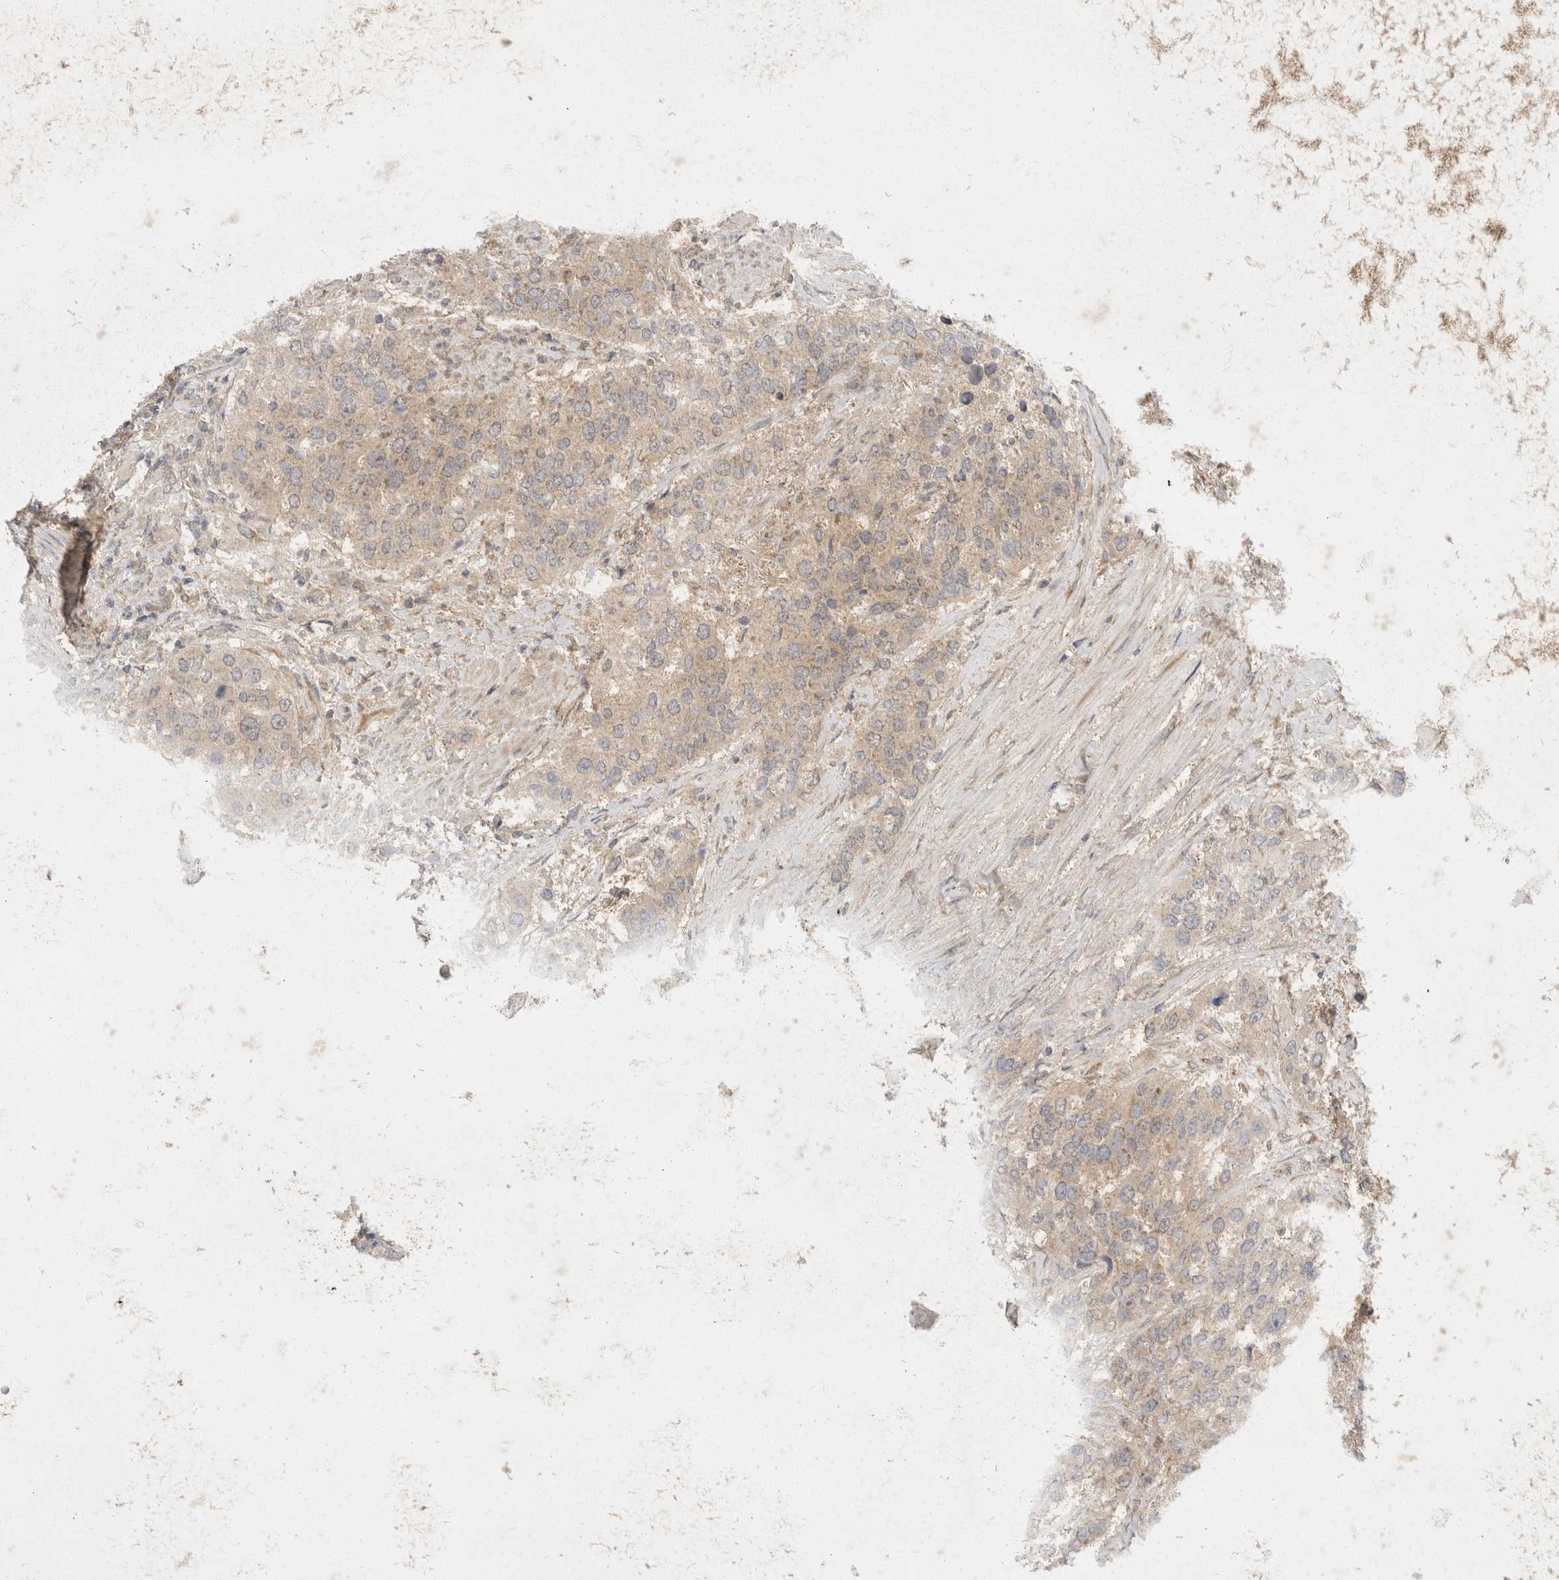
{"staining": {"intensity": "weak", "quantity": "<25%", "location": "cytoplasmic/membranous"}, "tissue": "urothelial cancer", "cell_type": "Tumor cells", "image_type": "cancer", "snomed": [{"axis": "morphology", "description": "Urothelial carcinoma, High grade"}, {"axis": "topography", "description": "Urinary bladder"}], "caption": "Protein analysis of urothelial cancer demonstrates no significant staining in tumor cells.", "gene": "EIF4G3", "patient": {"sex": "female", "age": 80}}